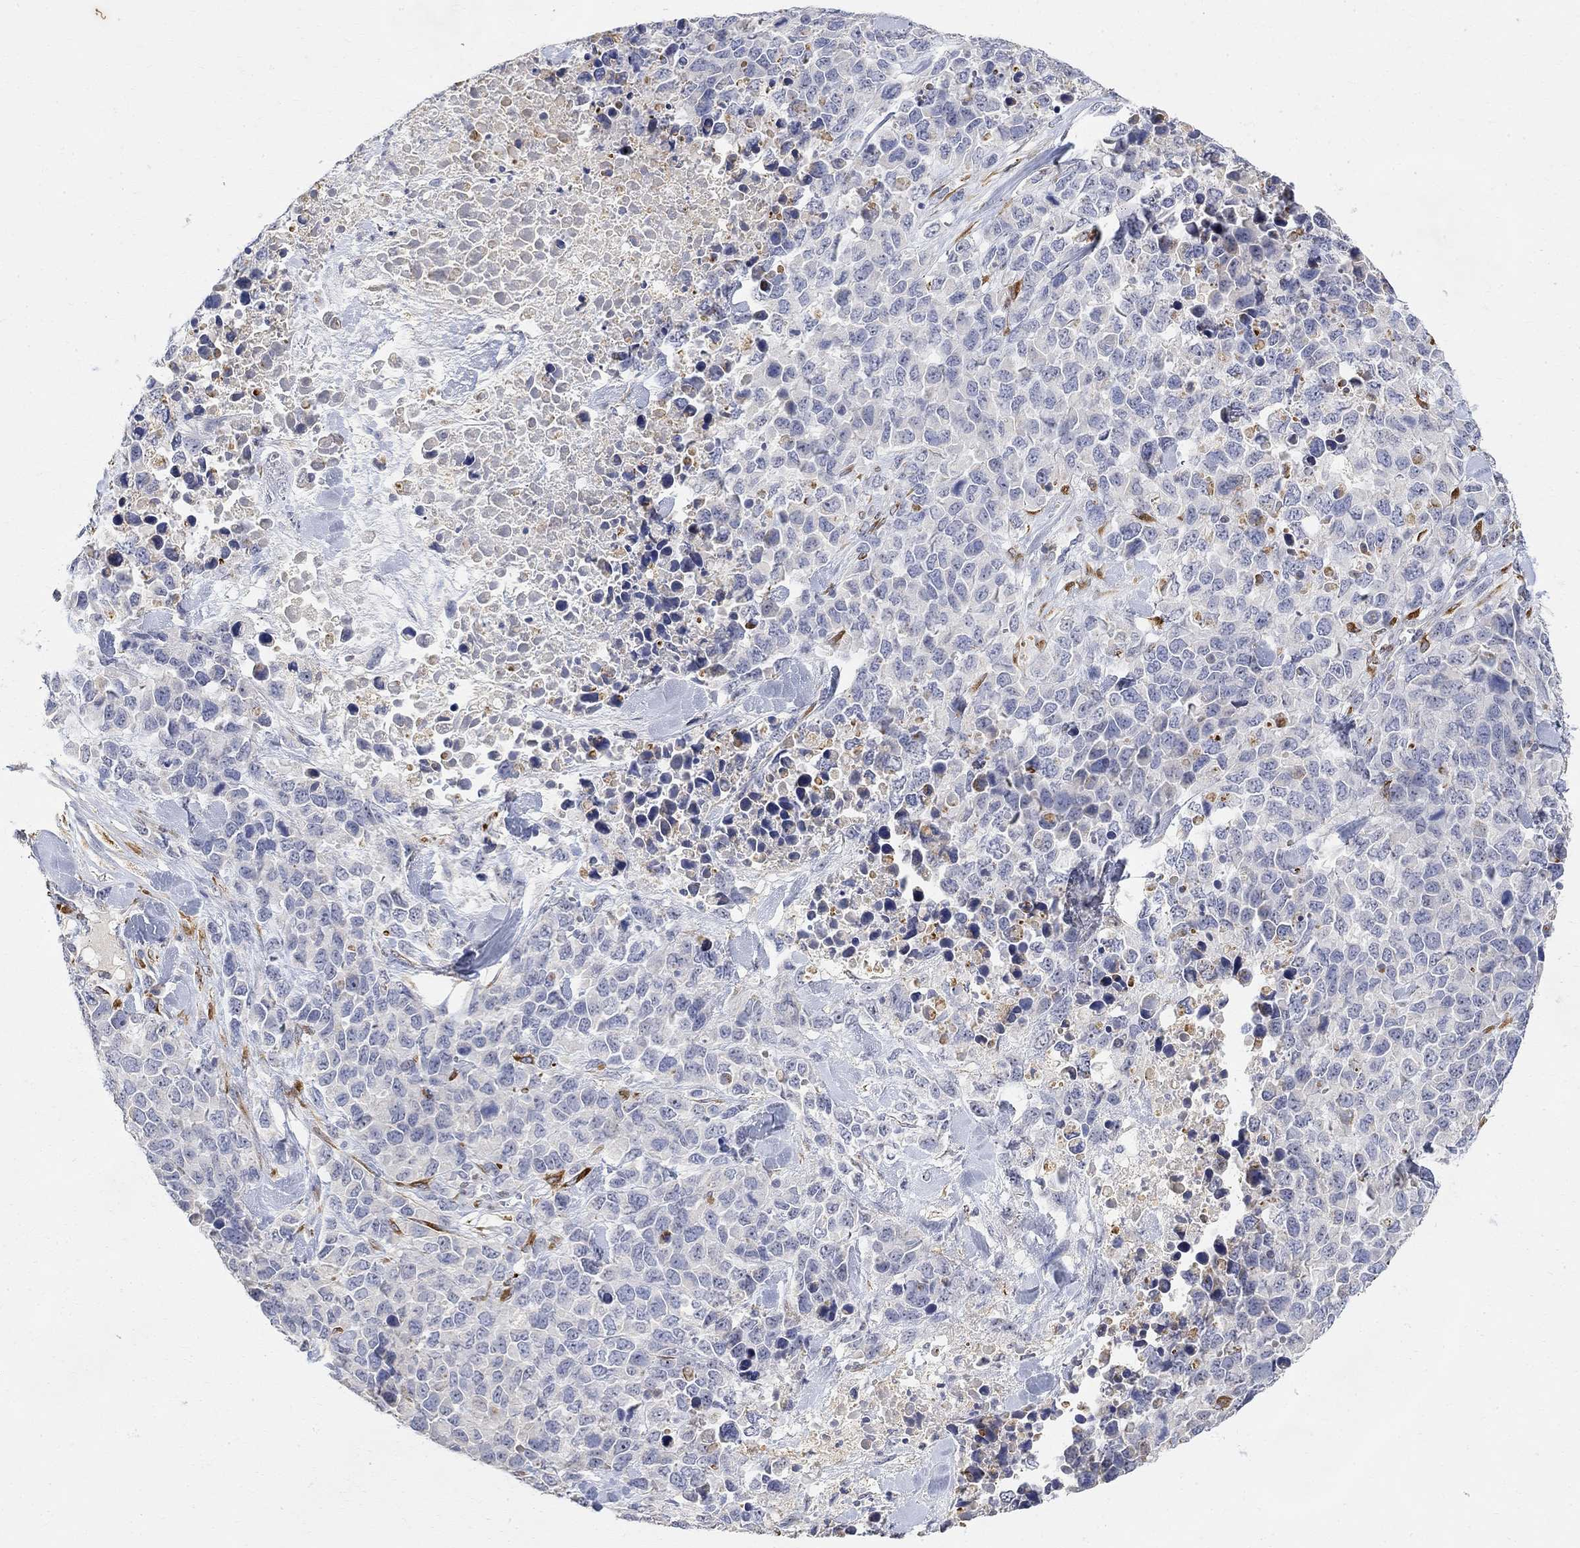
{"staining": {"intensity": "negative", "quantity": "none", "location": "none"}, "tissue": "melanoma", "cell_type": "Tumor cells", "image_type": "cancer", "snomed": [{"axis": "morphology", "description": "Malignant melanoma, Metastatic site"}, {"axis": "topography", "description": "Skin"}], "caption": "Tumor cells are negative for brown protein staining in malignant melanoma (metastatic site).", "gene": "FNDC5", "patient": {"sex": "male", "age": 84}}